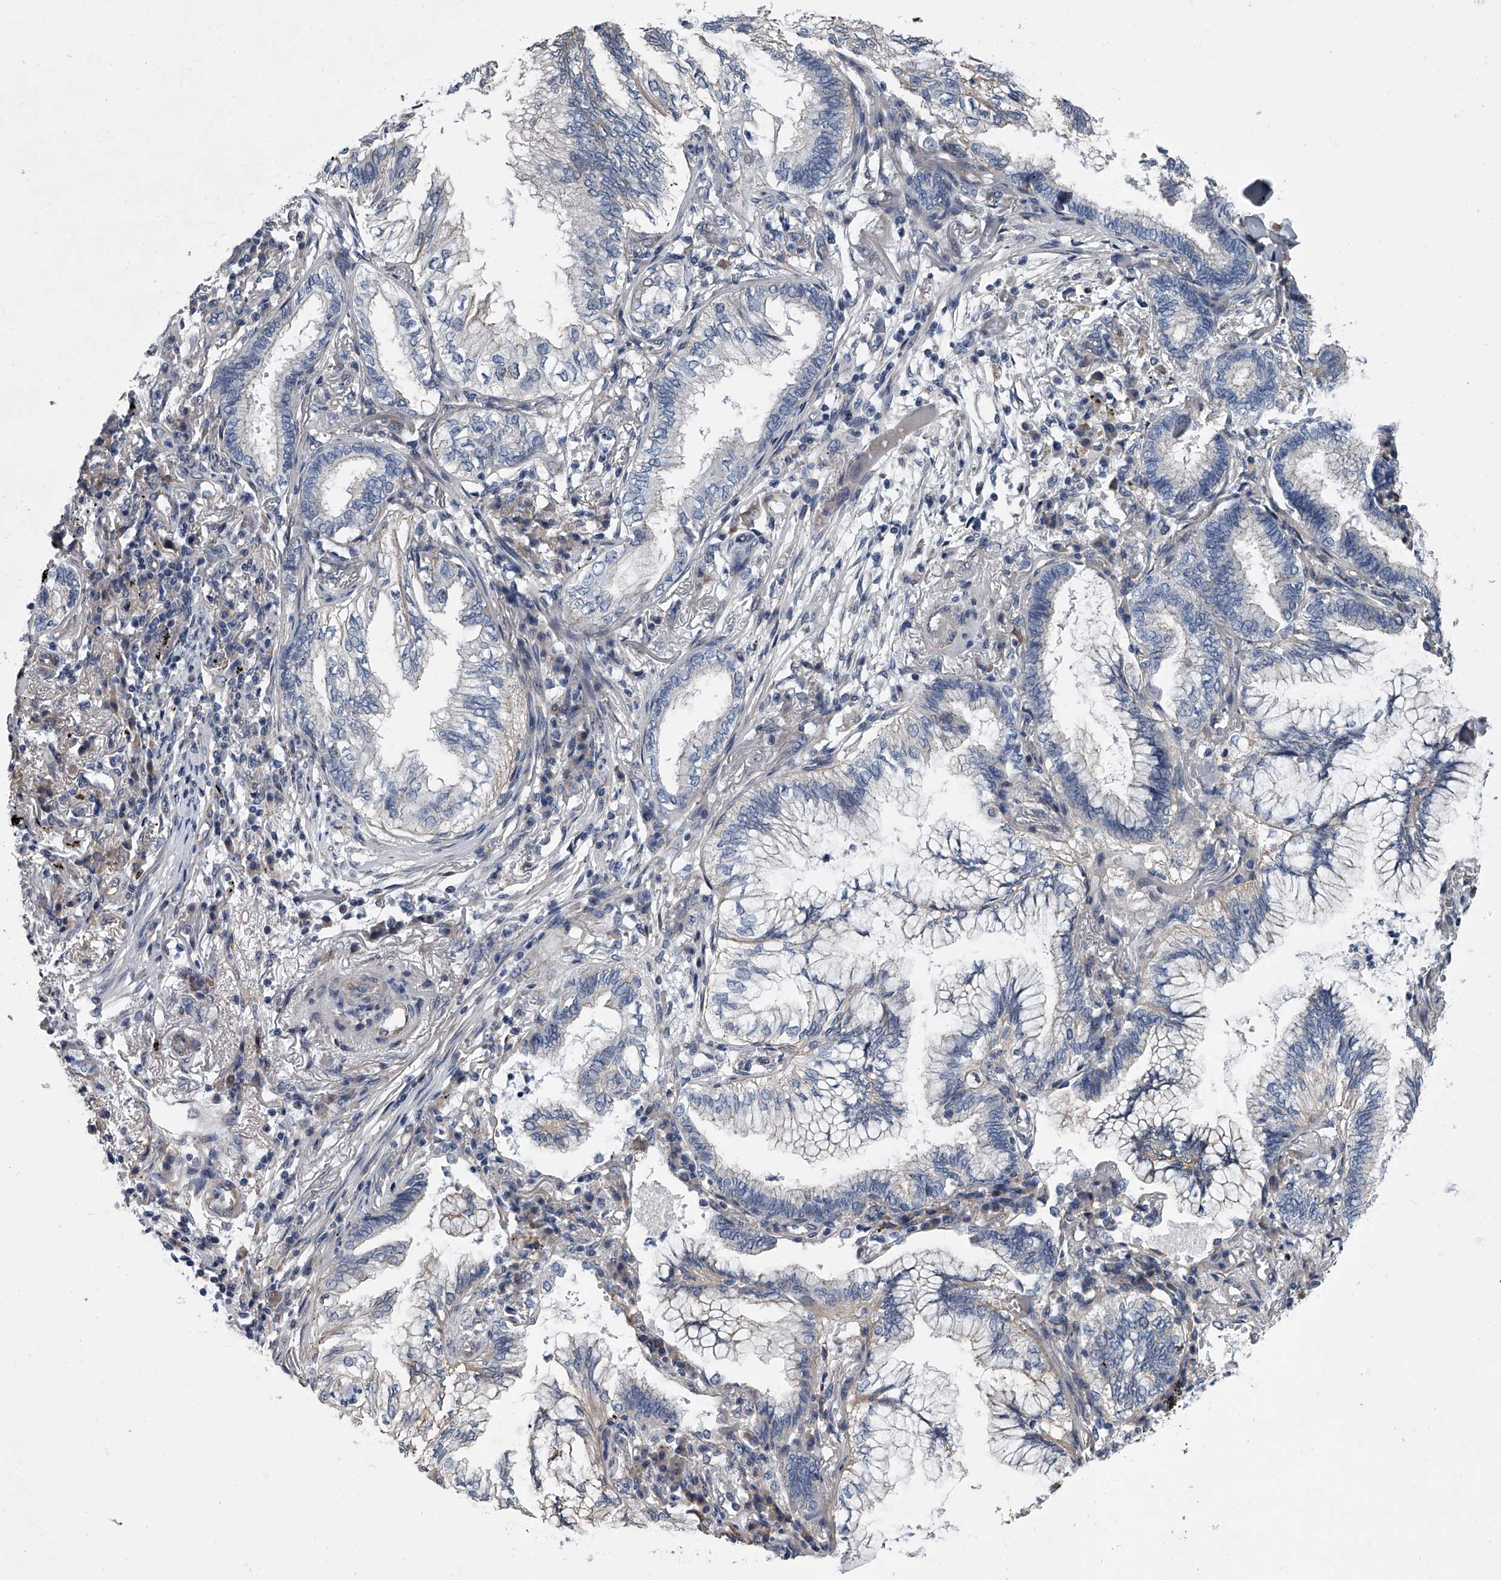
{"staining": {"intensity": "negative", "quantity": "none", "location": "none"}, "tissue": "lung cancer", "cell_type": "Tumor cells", "image_type": "cancer", "snomed": [{"axis": "morphology", "description": "Adenocarcinoma, NOS"}, {"axis": "topography", "description": "Lung"}], "caption": "There is no significant positivity in tumor cells of adenocarcinoma (lung).", "gene": "ABCG1", "patient": {"sex": "female", "age": 70}}